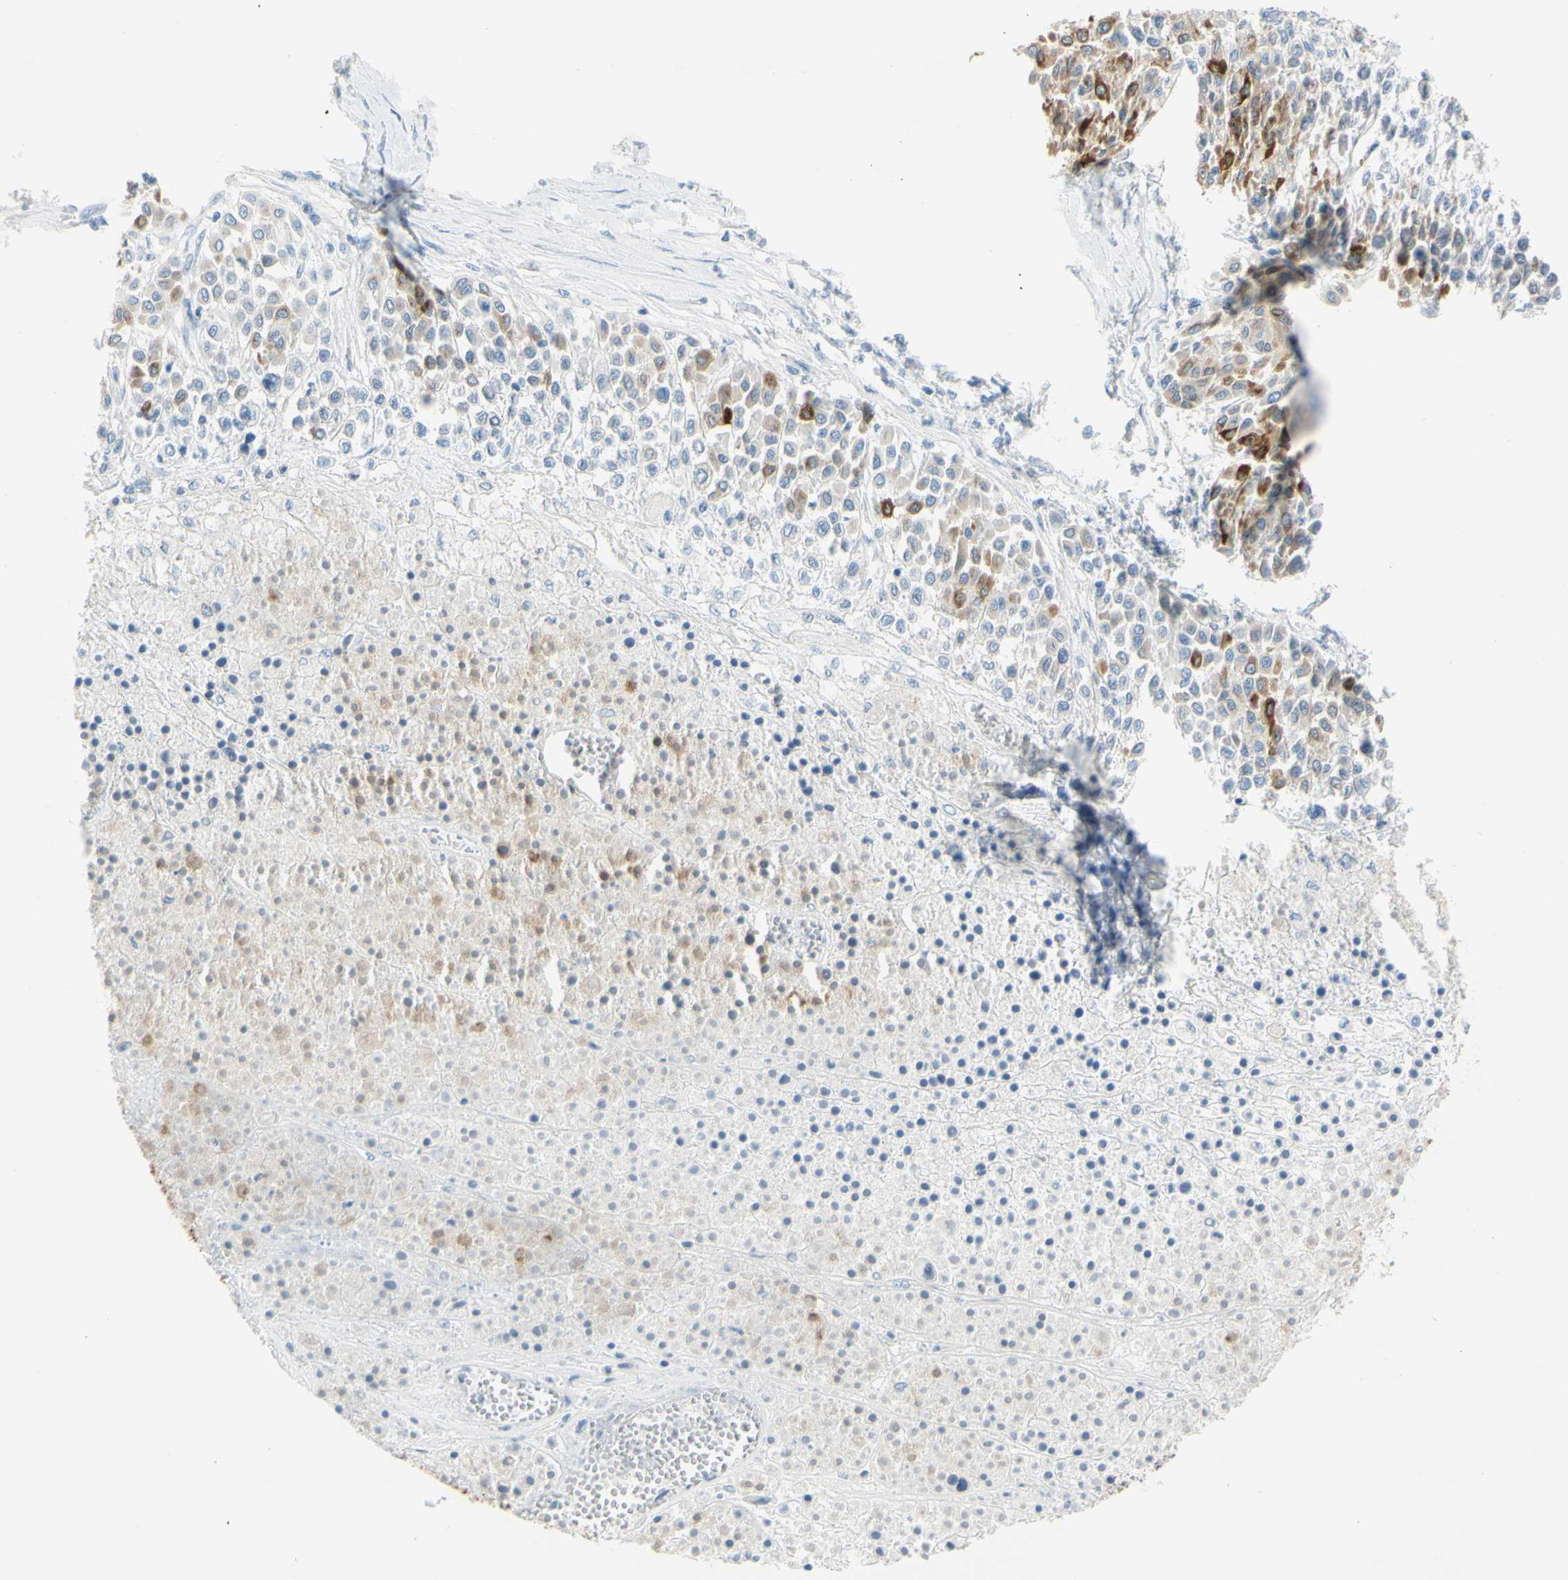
{"staining": {"intensity": "strong", "quantity": "25%-75%", "location": "cytoplasmic/membranous"}, "tissue": "melanoma", "cell_type": "Tumor cells", "image_type": "cancer", "snomed": [{"axis": "morphology", "description": "Malignant melanoma, Metastatic site"}, {"axis": "topography", "description": "Soft tissue"}], "caption": "Protein expression by immunohistochemistry (IHC) displays strong cytoplasmic/membranous positivity in approximately 25%-75% of tumor cells in melanoma. Ihc stains the protein of interest in brown and the nuclei are stained blue.", "gene": "DCT", "patient": {"sex": "male", "age": 41}}